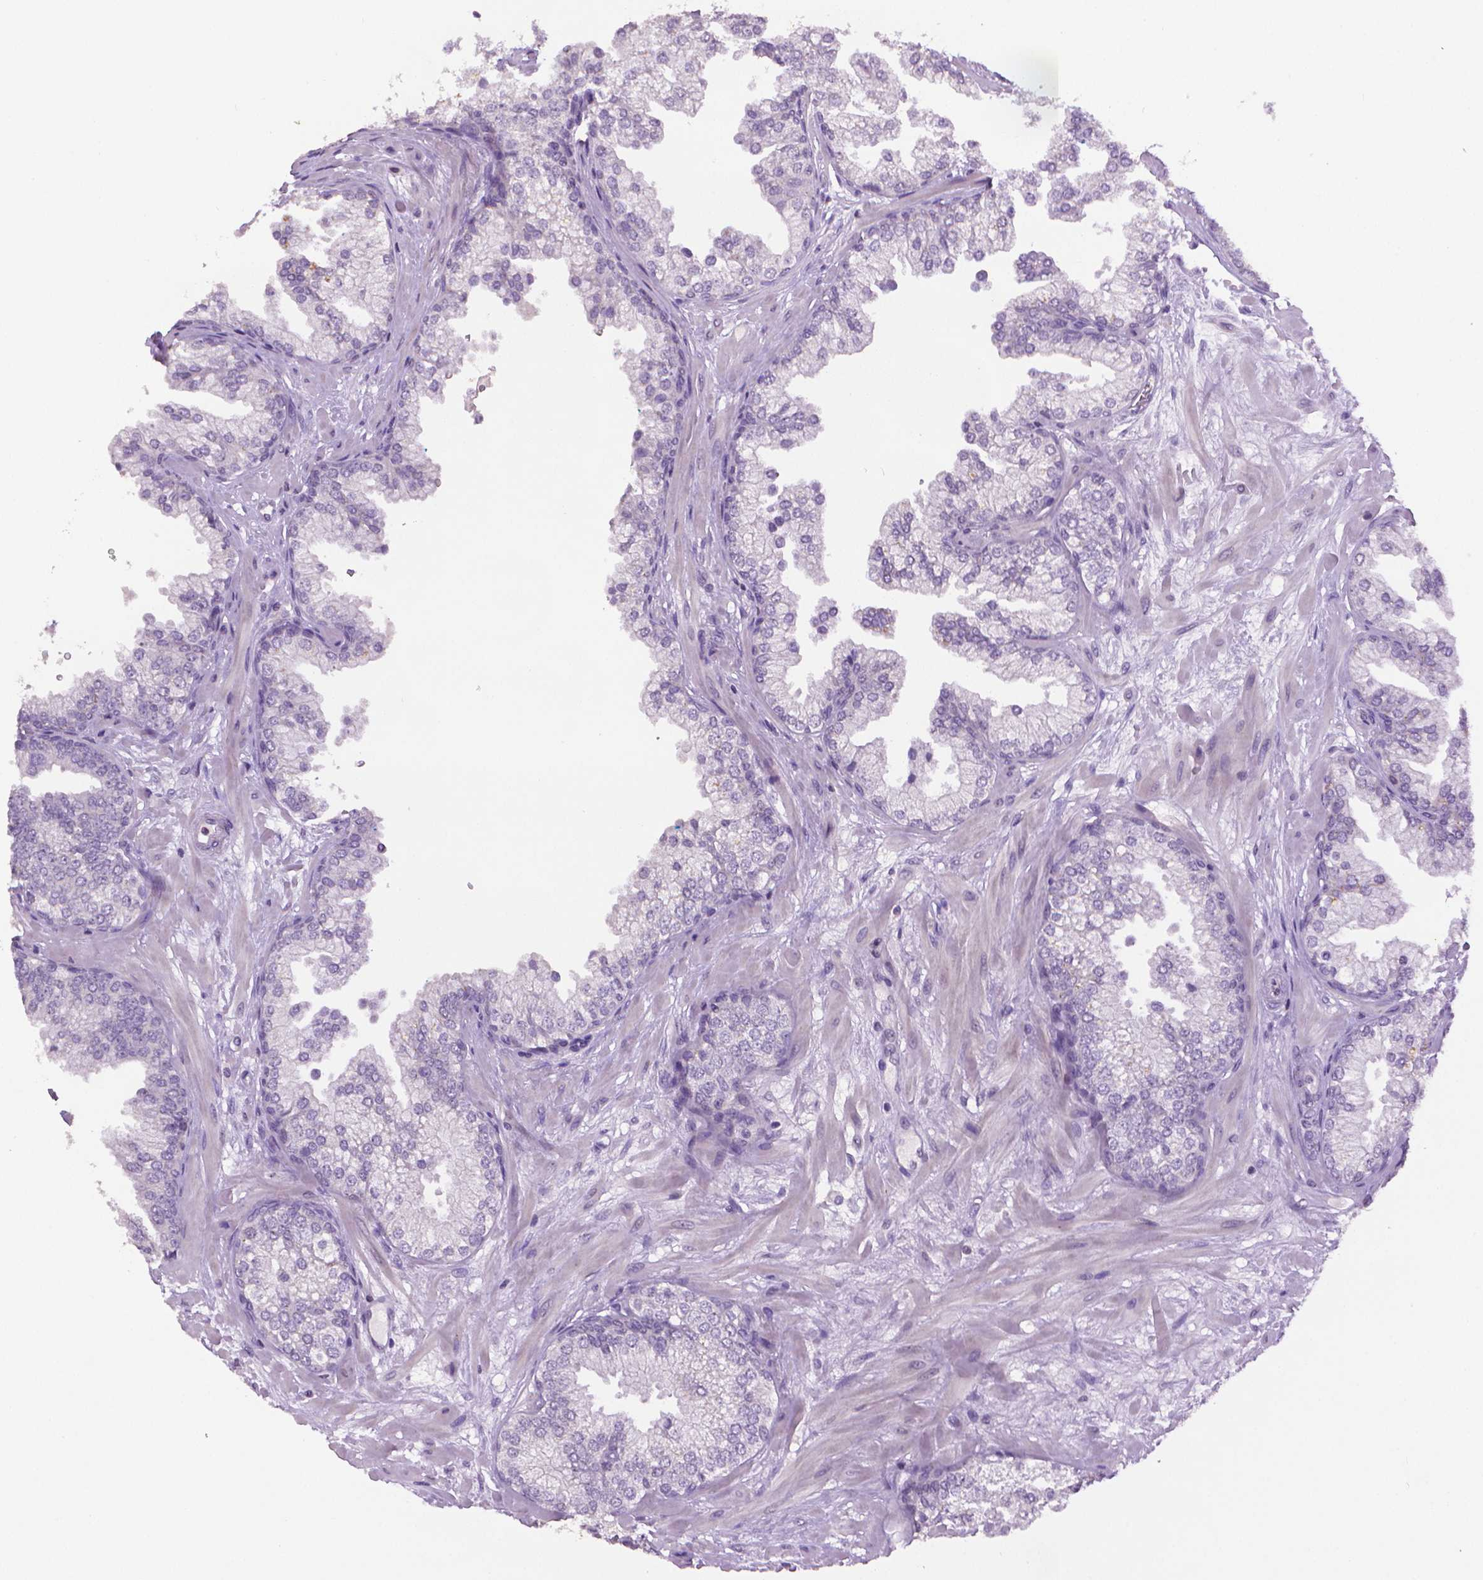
{"staining": {"intensity": "negative", "quantity": "none", "location": "none"}, "tissue": "prostate", "cell_type": "Glandular cells", "image_type": "normal", "snomed": [{"axis": "morphology", "description": "Normal tissue, NOS"}, {"axis": "topography", "description": "Prostate"}, {"axis": "topography", "description": "Peripheral nerve tissue"}], "caption": "DAB (3,3'-diaminobenzidine) immunohistochemical staining of unremarkable prostate displays no significant staining in glandular cells. The staining is performed using DAB brown chromogen with nuclei counter-stained in using hematoxylin.", "gene": "CDKN2D", "patient": {"sex": "male", "age": 61}}